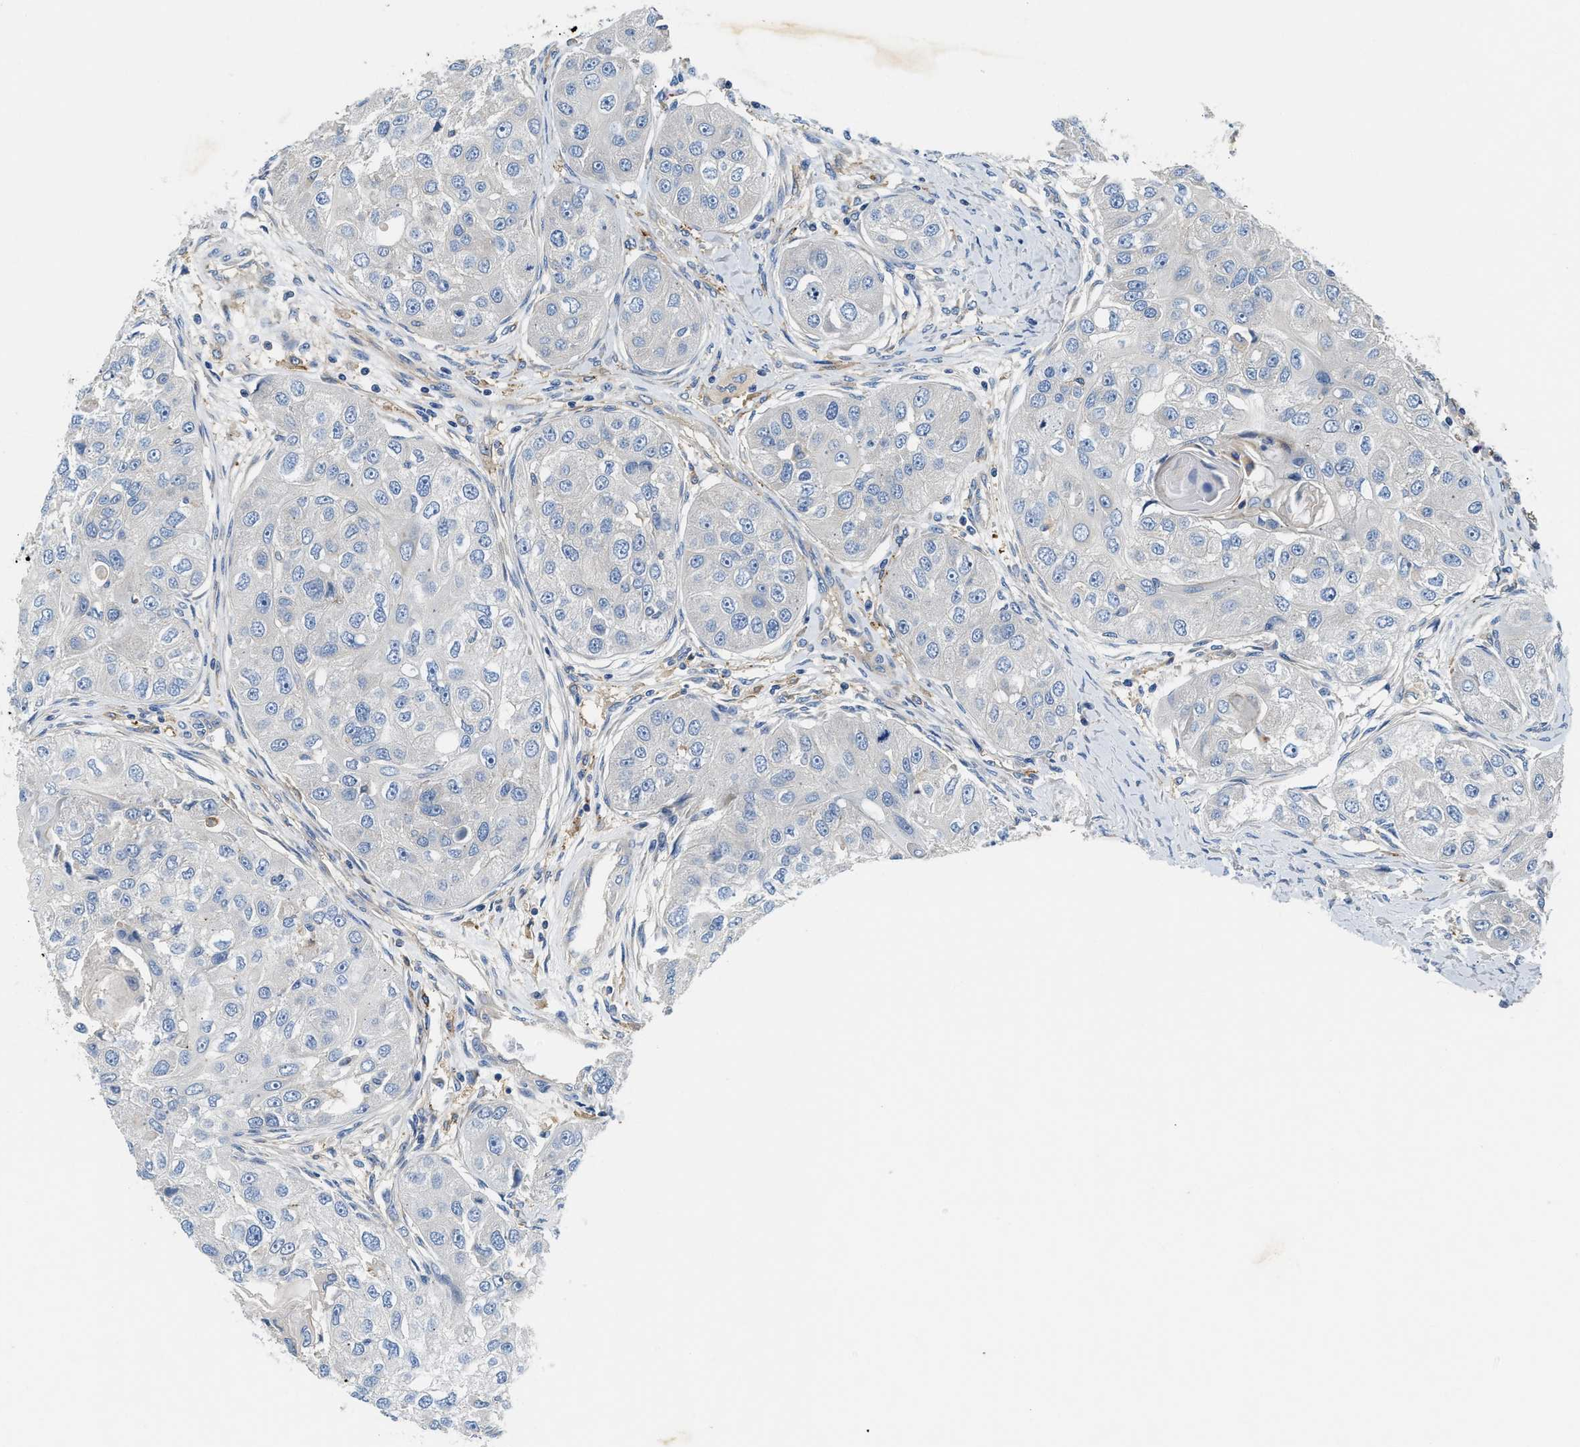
{"staining": {"intensity": "negative", "quantity": "none", "location": "none"}, "tissue": "head and neck cancer", "cell_type": "Tumor cells", "image_type": "cancer", "snomed": [{"axis": "morphology", "description": "Normal tissue, NOS"}, {"axis": "morphology", "description": "Squamous cell carcinoma, NOS"}, {"axis": "topography", "description": "Skeletal muscle"}, {"axis": "topography", "description": "Head-Neck"}], "caption": "DAB (3,3'-diaminobenzidine) immunohistochemical staining of head and neck squamous cell carcinoma exhibits no significant positivity in tumor cells.", "gene": "NSUN7", "patient": {"sex": "male", "age": 51}}